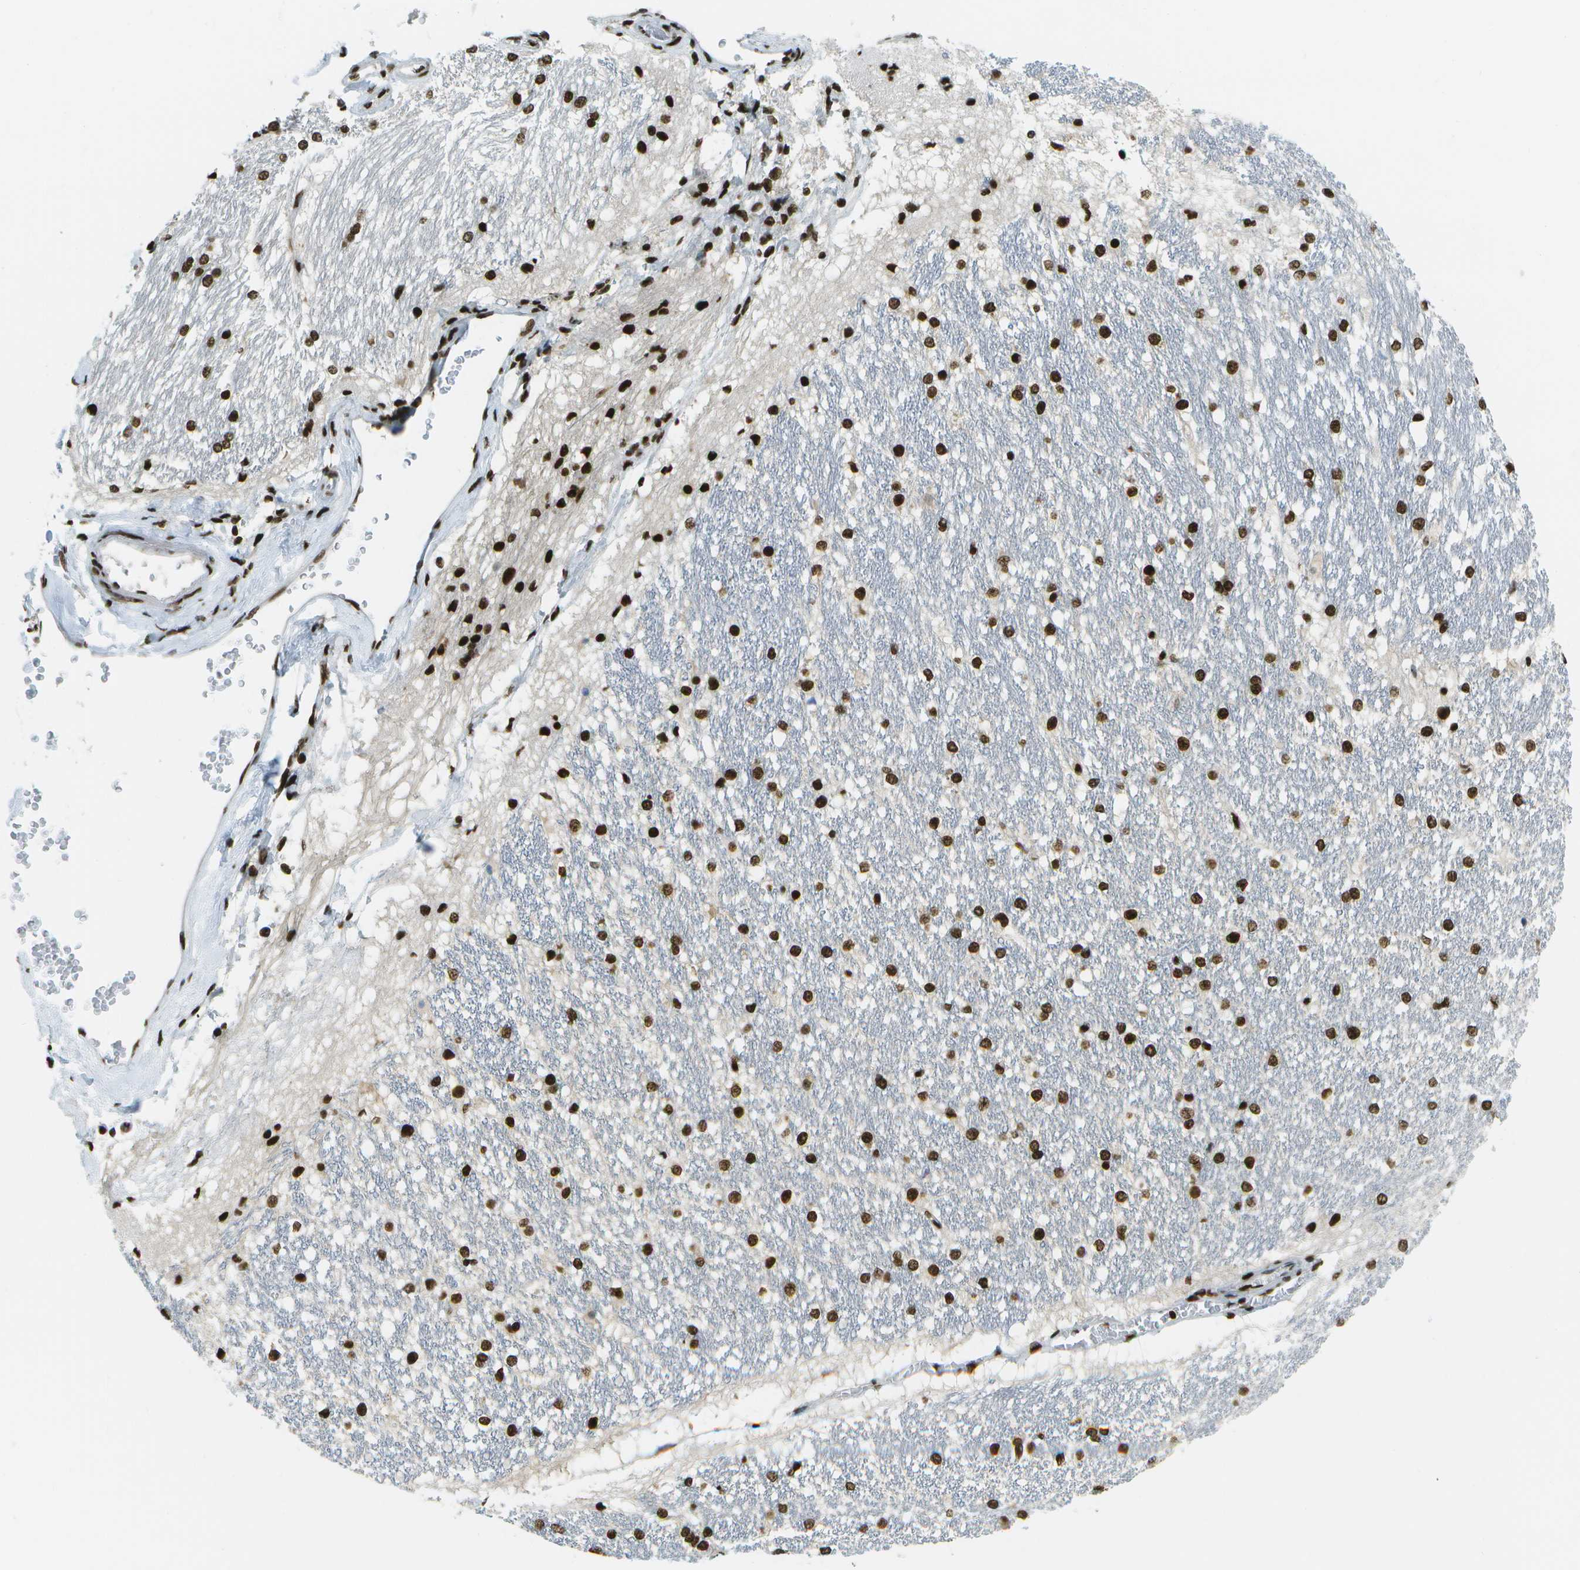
{"staining": {"intensity": "strong", "quantity": ">75%", "location": "nuclear"}, "tissue": "hippocampus", "cell_type": "Glial cells", "image_type": "normal", "snomed": [{"axis": "morphology", "description": "Normal tissue, NOS"}, {"axis": "topography", "description": "Hippocampus"}], "caption": "An IHC photomicrograph of normal tissue is shown. Protein staining in brown highlights strong nuclear positivity in hippocampus within glial cells.", "gene": "GLYR1", "patient": {"sex": "female", "age": 19}}